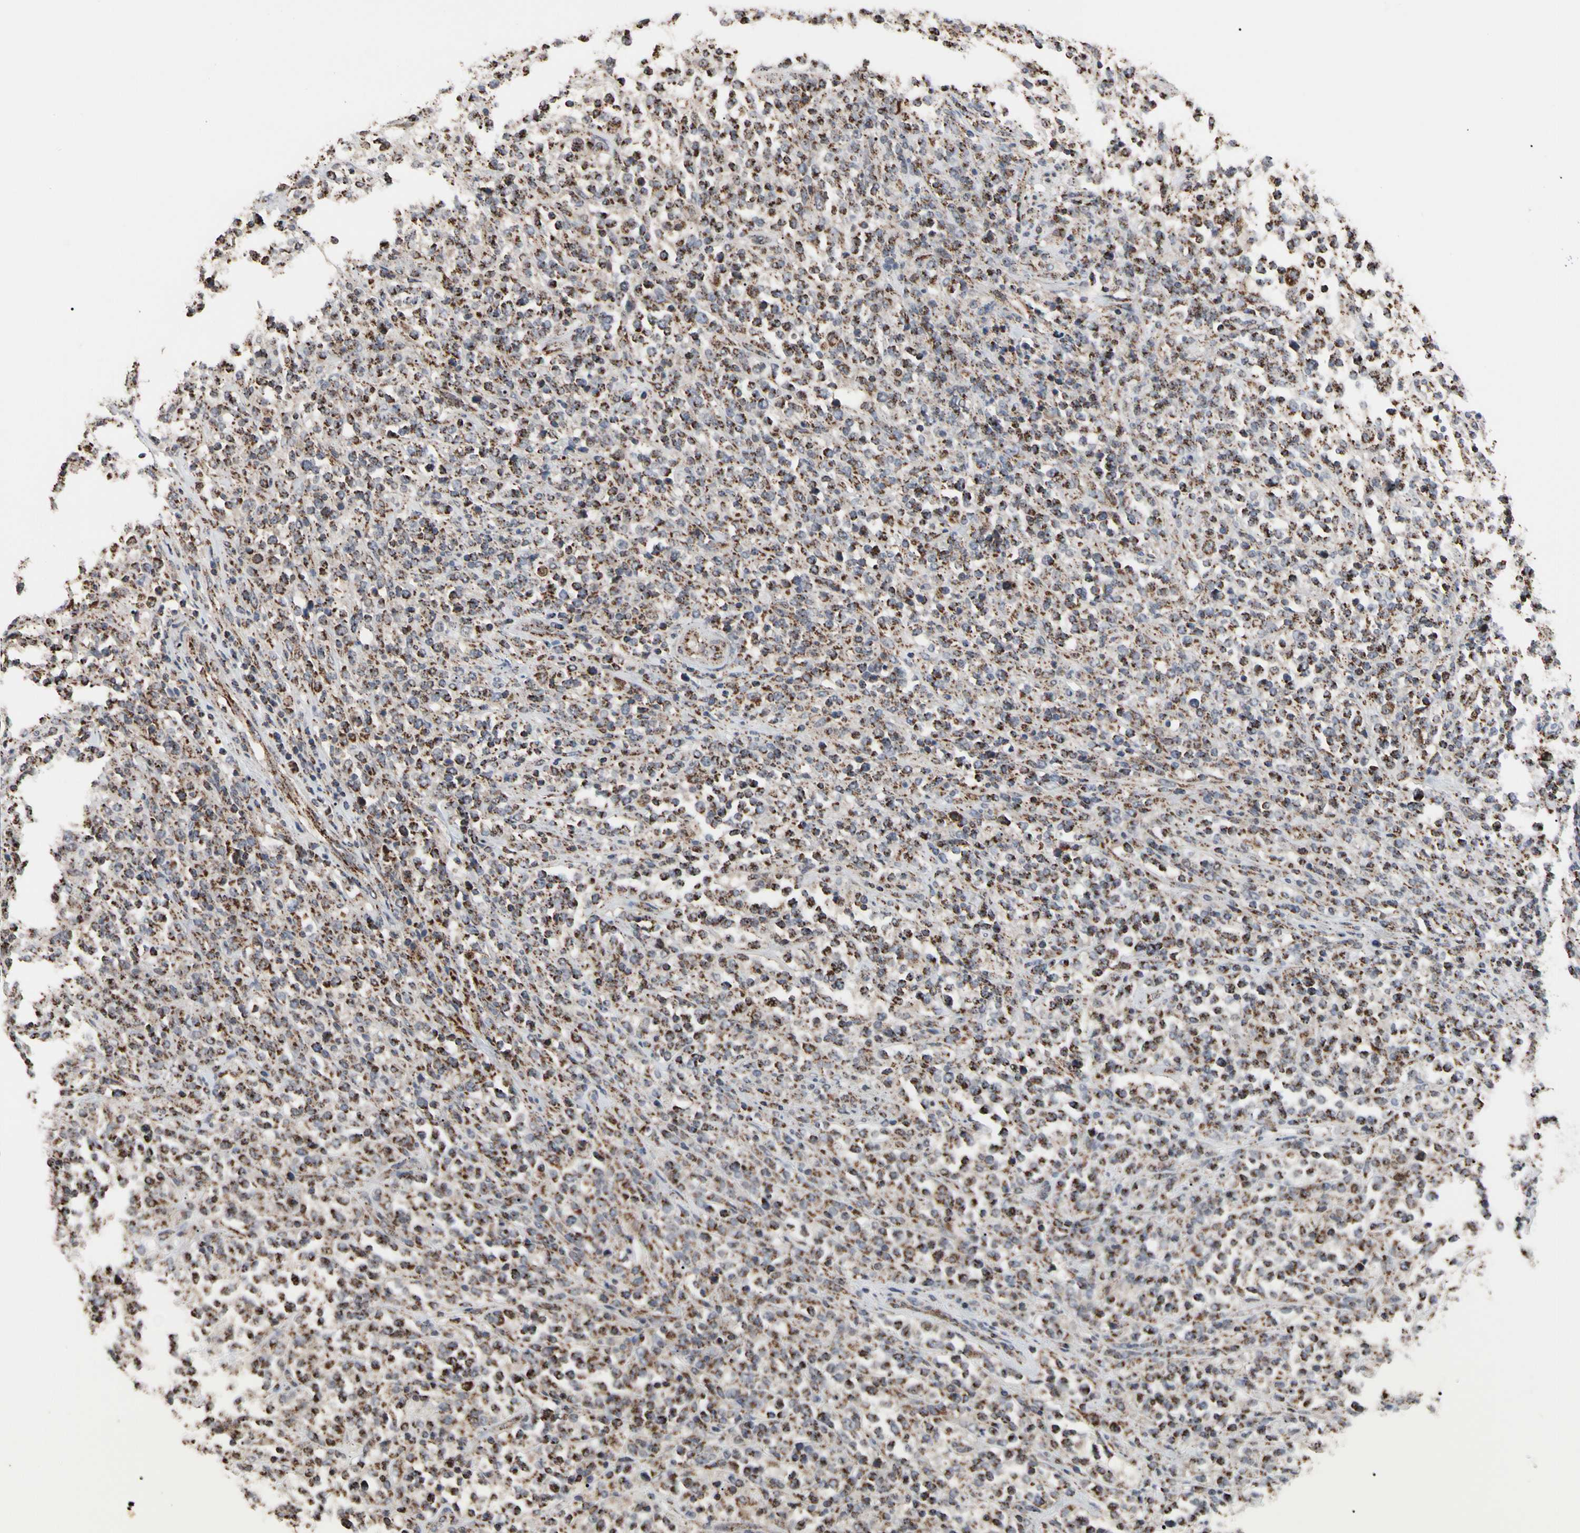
{"staining": {"intensity": "strong", "quantity": ">75%", "location": "cytoplasmic/membranous"}, "tissue": "lymphoma", "cell_type": "Tumor cells", "image_type": "cancer", "snomed": [{"axis": "morphology", "description": "Malignant lymphoma, non-Hodgkin's type, High grade"}, {"axis": "topography", "description": "Soft tissue"}], "caption": "Immunohistochemical staining of human high-grade malignant lymphoma, non-Hodgkin's type shows high levels of strong cytoplasmic/membranous expression in approximately >75% of tumor cells. The staining is performed using DAB brown chromogen to label protein expression. The nuclei are counter-stained blue using hematoxylin.", "gene": "FAM110B", "patient": {"sex": "male", "age": 18}}